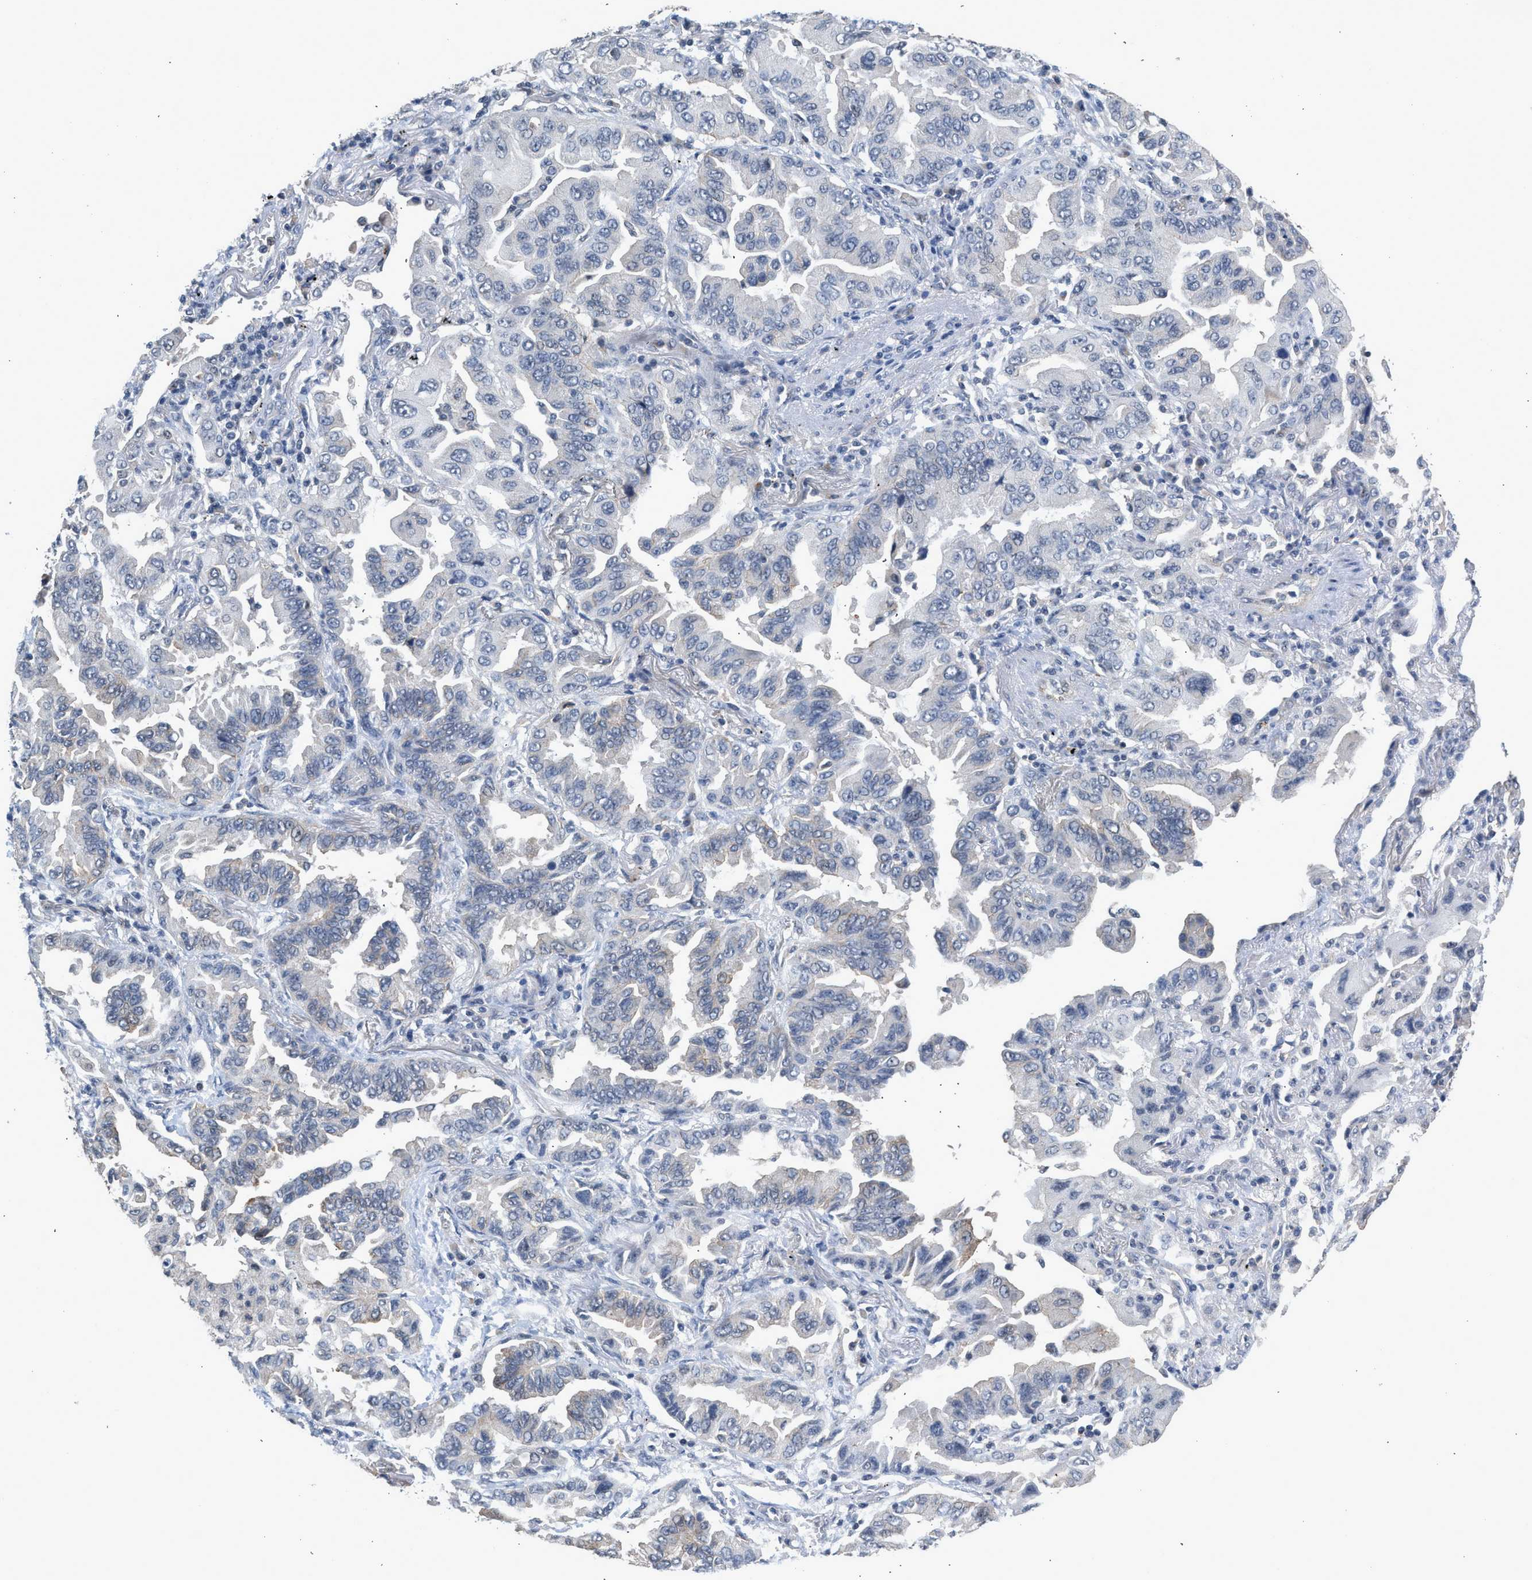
{"staining": {"intensity": "negative", "quantity": "none", "location": "none"}, "tissue": "lung cancer", "cell_type": "Tumor cells", "image_type": "cancer", "snomed": [{"axis": "morphology", "description": "Adenocarcinoma, NOS"}, {"axis": "topography", "description": "Lung"}], "caption": "This is a photomicrograph of immunohistochemistry staining of lung adenocarcinoma, which shows no positivity in tumor cells. (DAB immunohistochemistry (IHC), high magnification).", "gene": "CSF3R", "patient": {"sex": "female", "age": 65}}